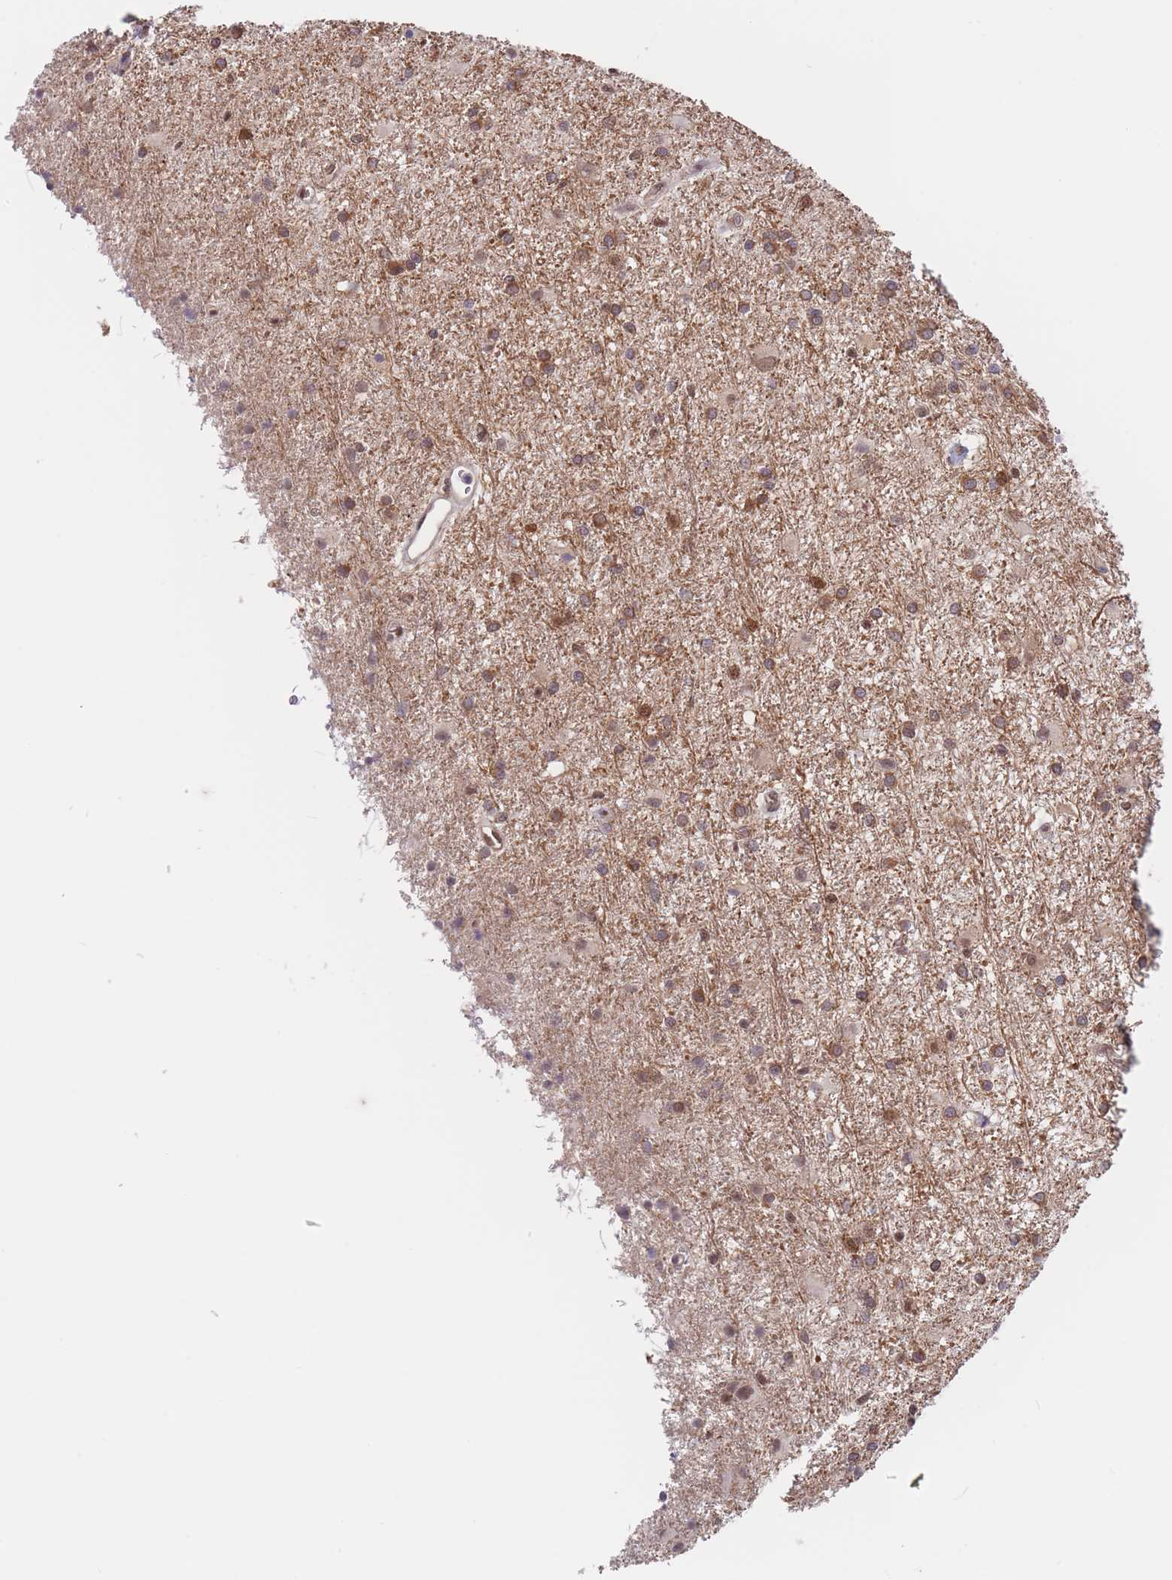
{"staining": {"intensity": "moderate", "quantity": ">75%", "location": "cytoplasmic/membranous,nuclear"}, "tissue": "glioma", "cell_type": "Tumor cells", "image_type": "cancer", "snomed": [{"axis": "morphology", "description": "Glioma, malignant, High grade"}, {"axis": "topography", "description": "Brain"}], "caption": "Tumor cells show medium levels of moderate cytoplasmic/membranous and nuclear positivity in approximately >75% of cells in human glioma. The staining was performed using DAB, with brown indicating positive protein expression. Nuclei are stained blue with hematoxylin.", "gene": "SMAD9", "patient": {"sex": "female", "age": 50}}